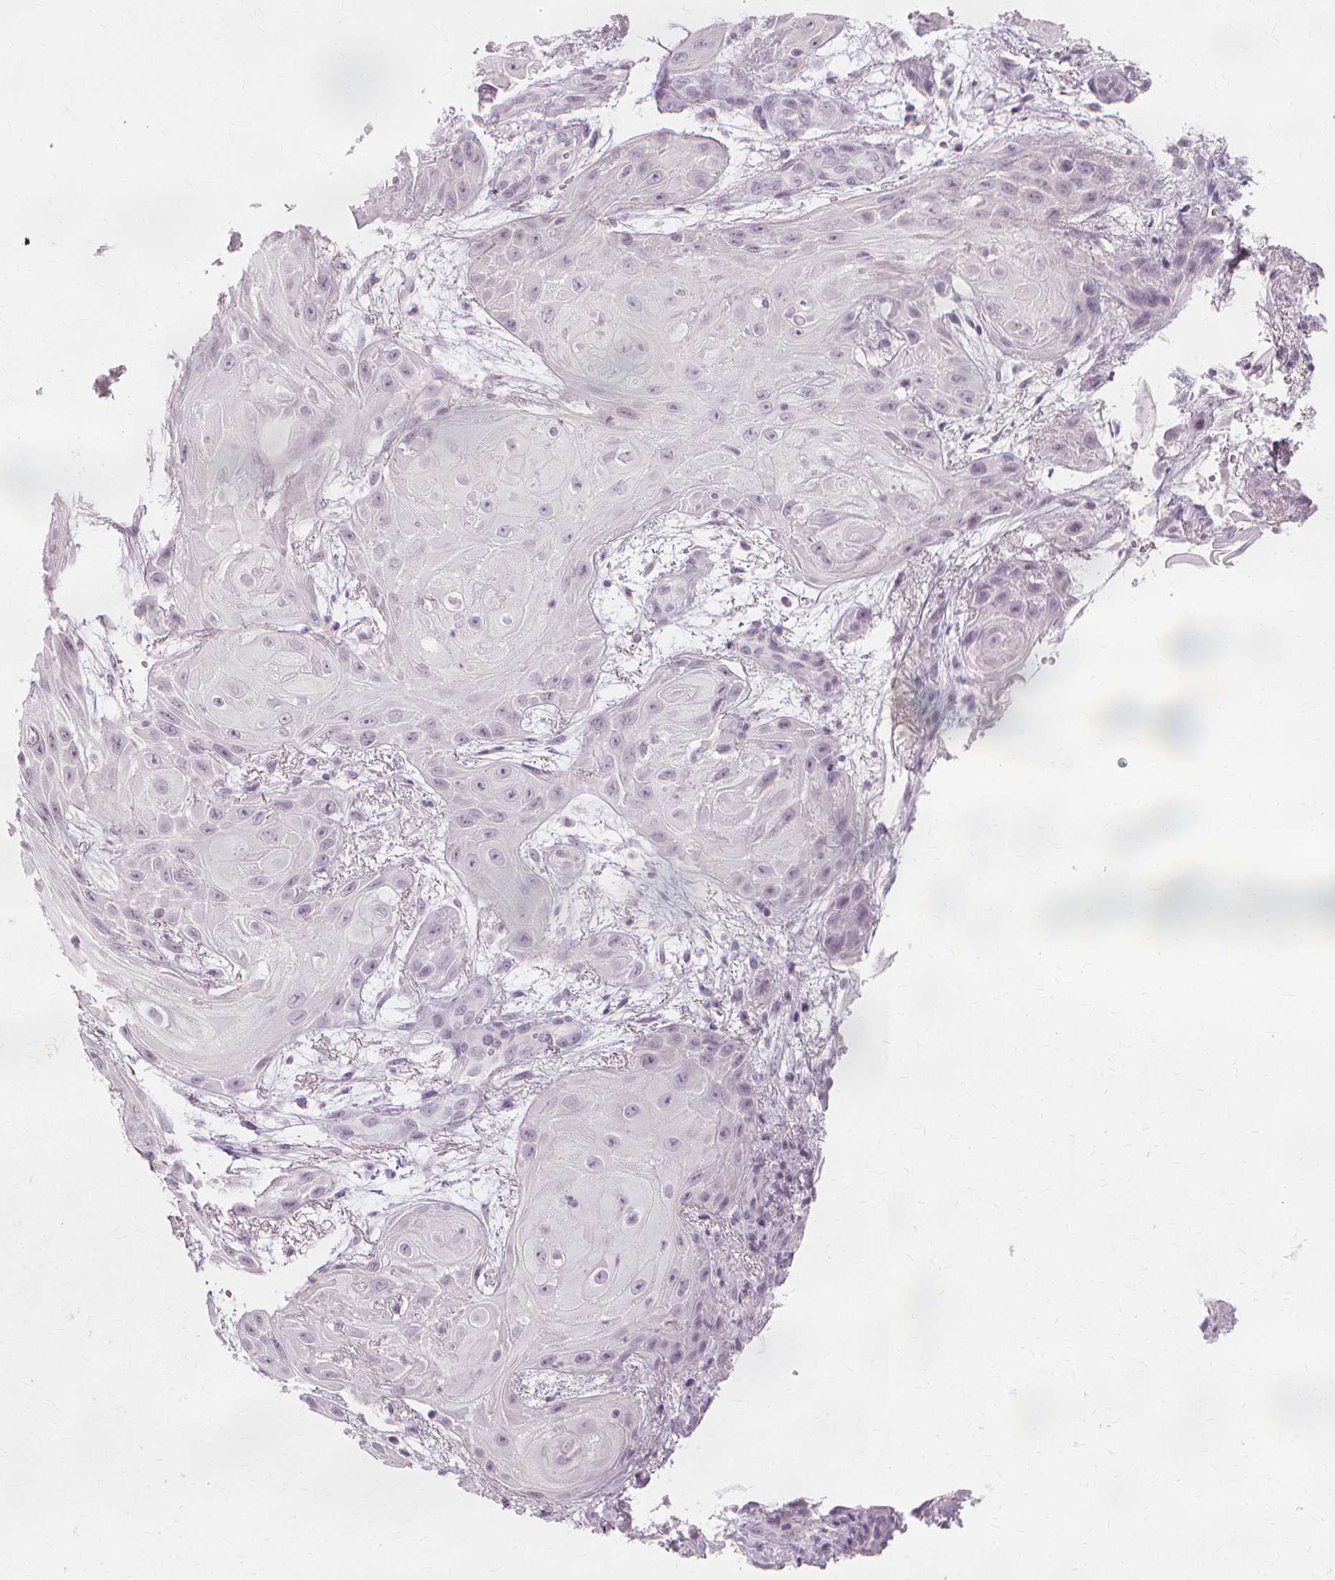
{"staining": {"intensity": "negative", "quantity": "none", "location": "none"}, "tissue": "skin cancer", "cell_type": "Tumor cells", "image_type": "cancer", "snomed": [{"axis": "morphology", "description": "Squamous cell carcinoma, NOS"}, {"axis": "topography", "description": "Skin"}], "caption": "Immunohistochemistry of skin cancer shows no positivity in tumor cells.", "gene": "NXPE1", "patient": {"sex": "male", "age": 62}}